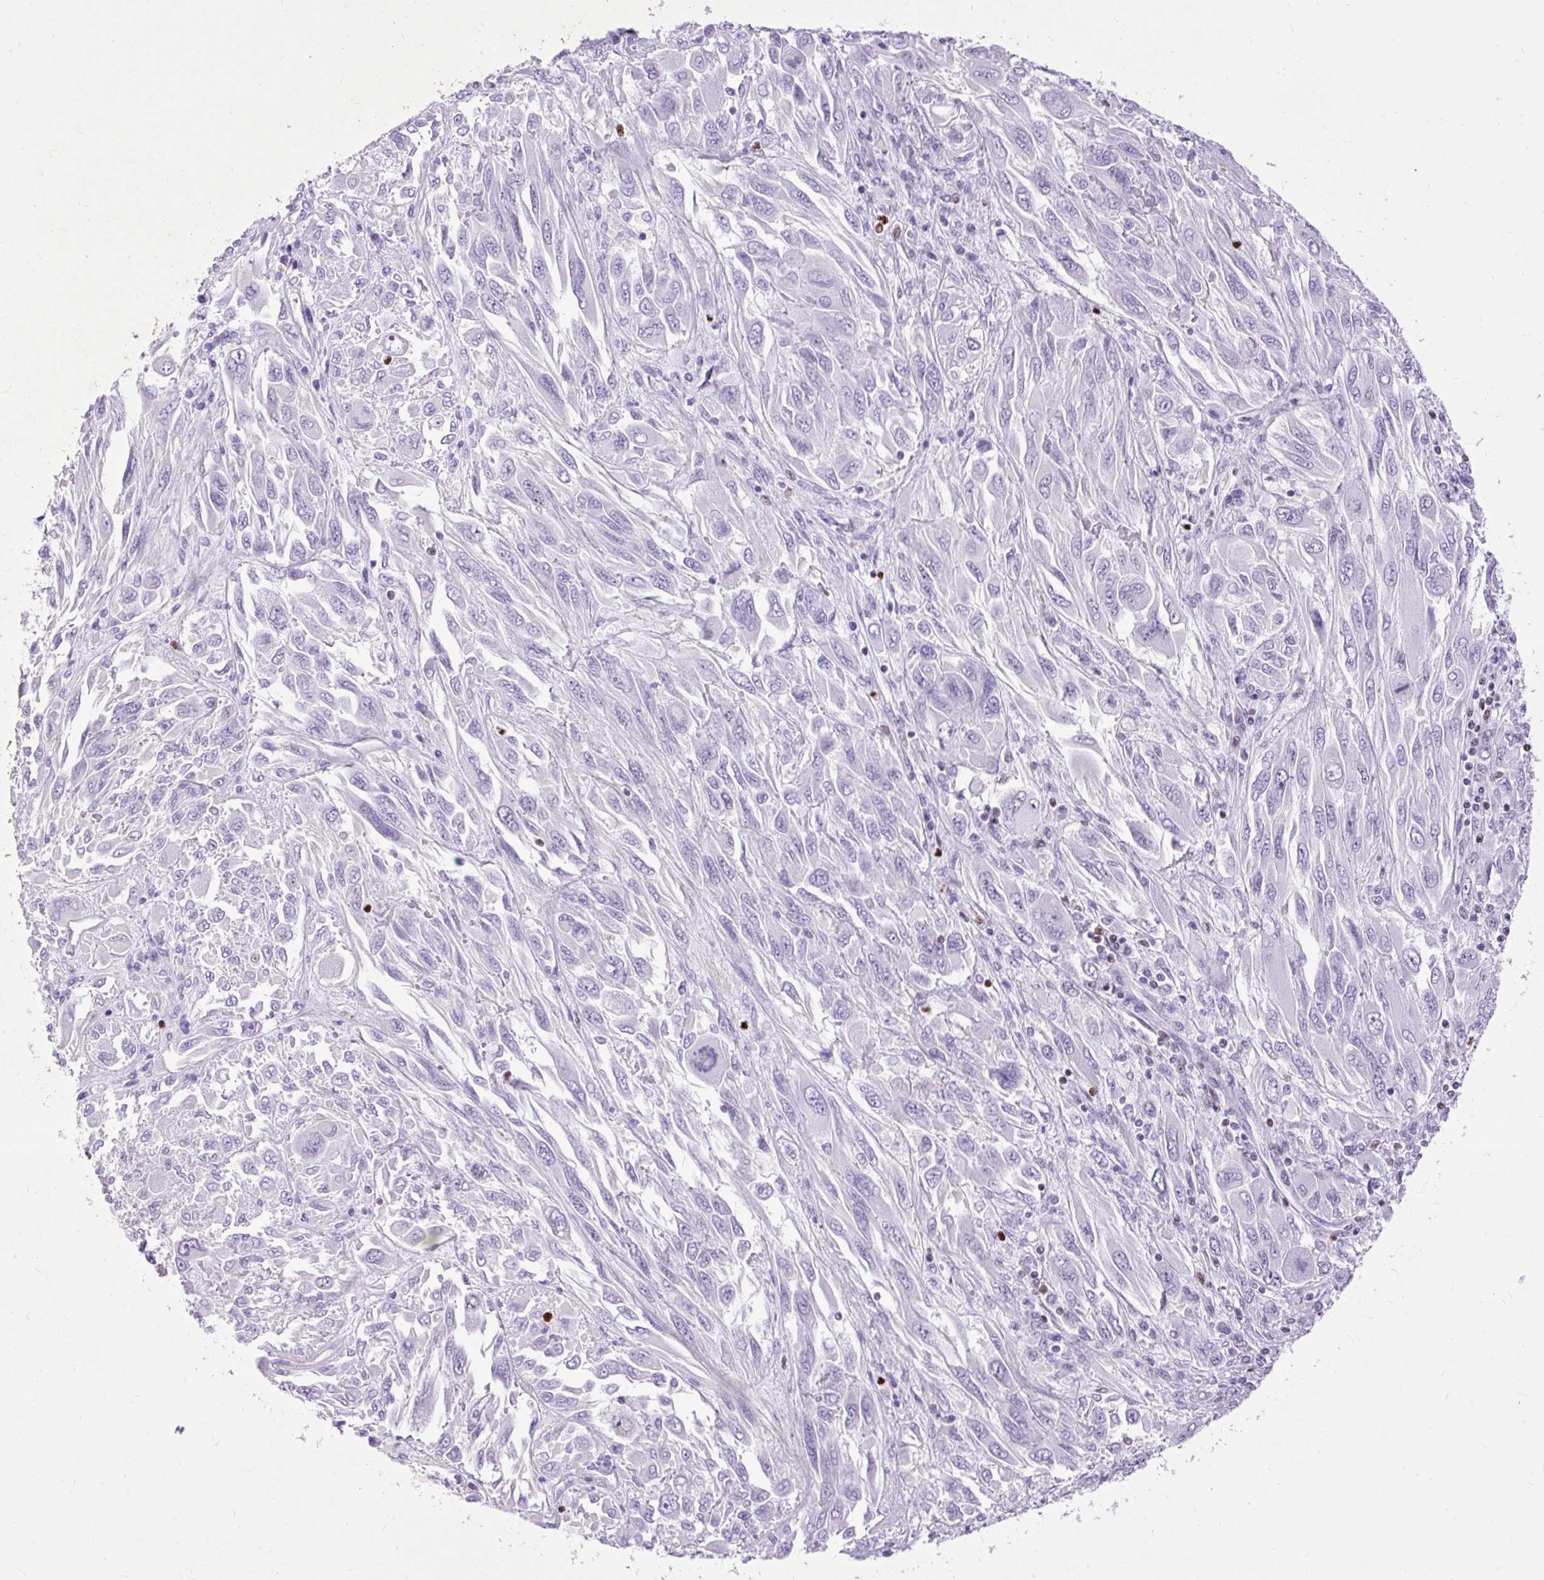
{"staining": {"intensity": "negative", "quantity": "none", "location": "none"}, "tissue": "melanoma", "cell_type": "Tumor cells", "image_type": "cancer", "snomed": [{"axis": "morphology", "description": "Malignant melanoma, NOS"}, {"axis": "topography", "description": "Skin"}], "caption": "Protein analysis of melanoma exhibits no significant positivity in tumor cells. (Stains: DAB immunohistochemistry (IHC) with hematoxylin counter stain, Microscopy: brightfield microscopy at high magnification).", "gene": "SPC24", "patient": {"sex": "female", "age": 91}}